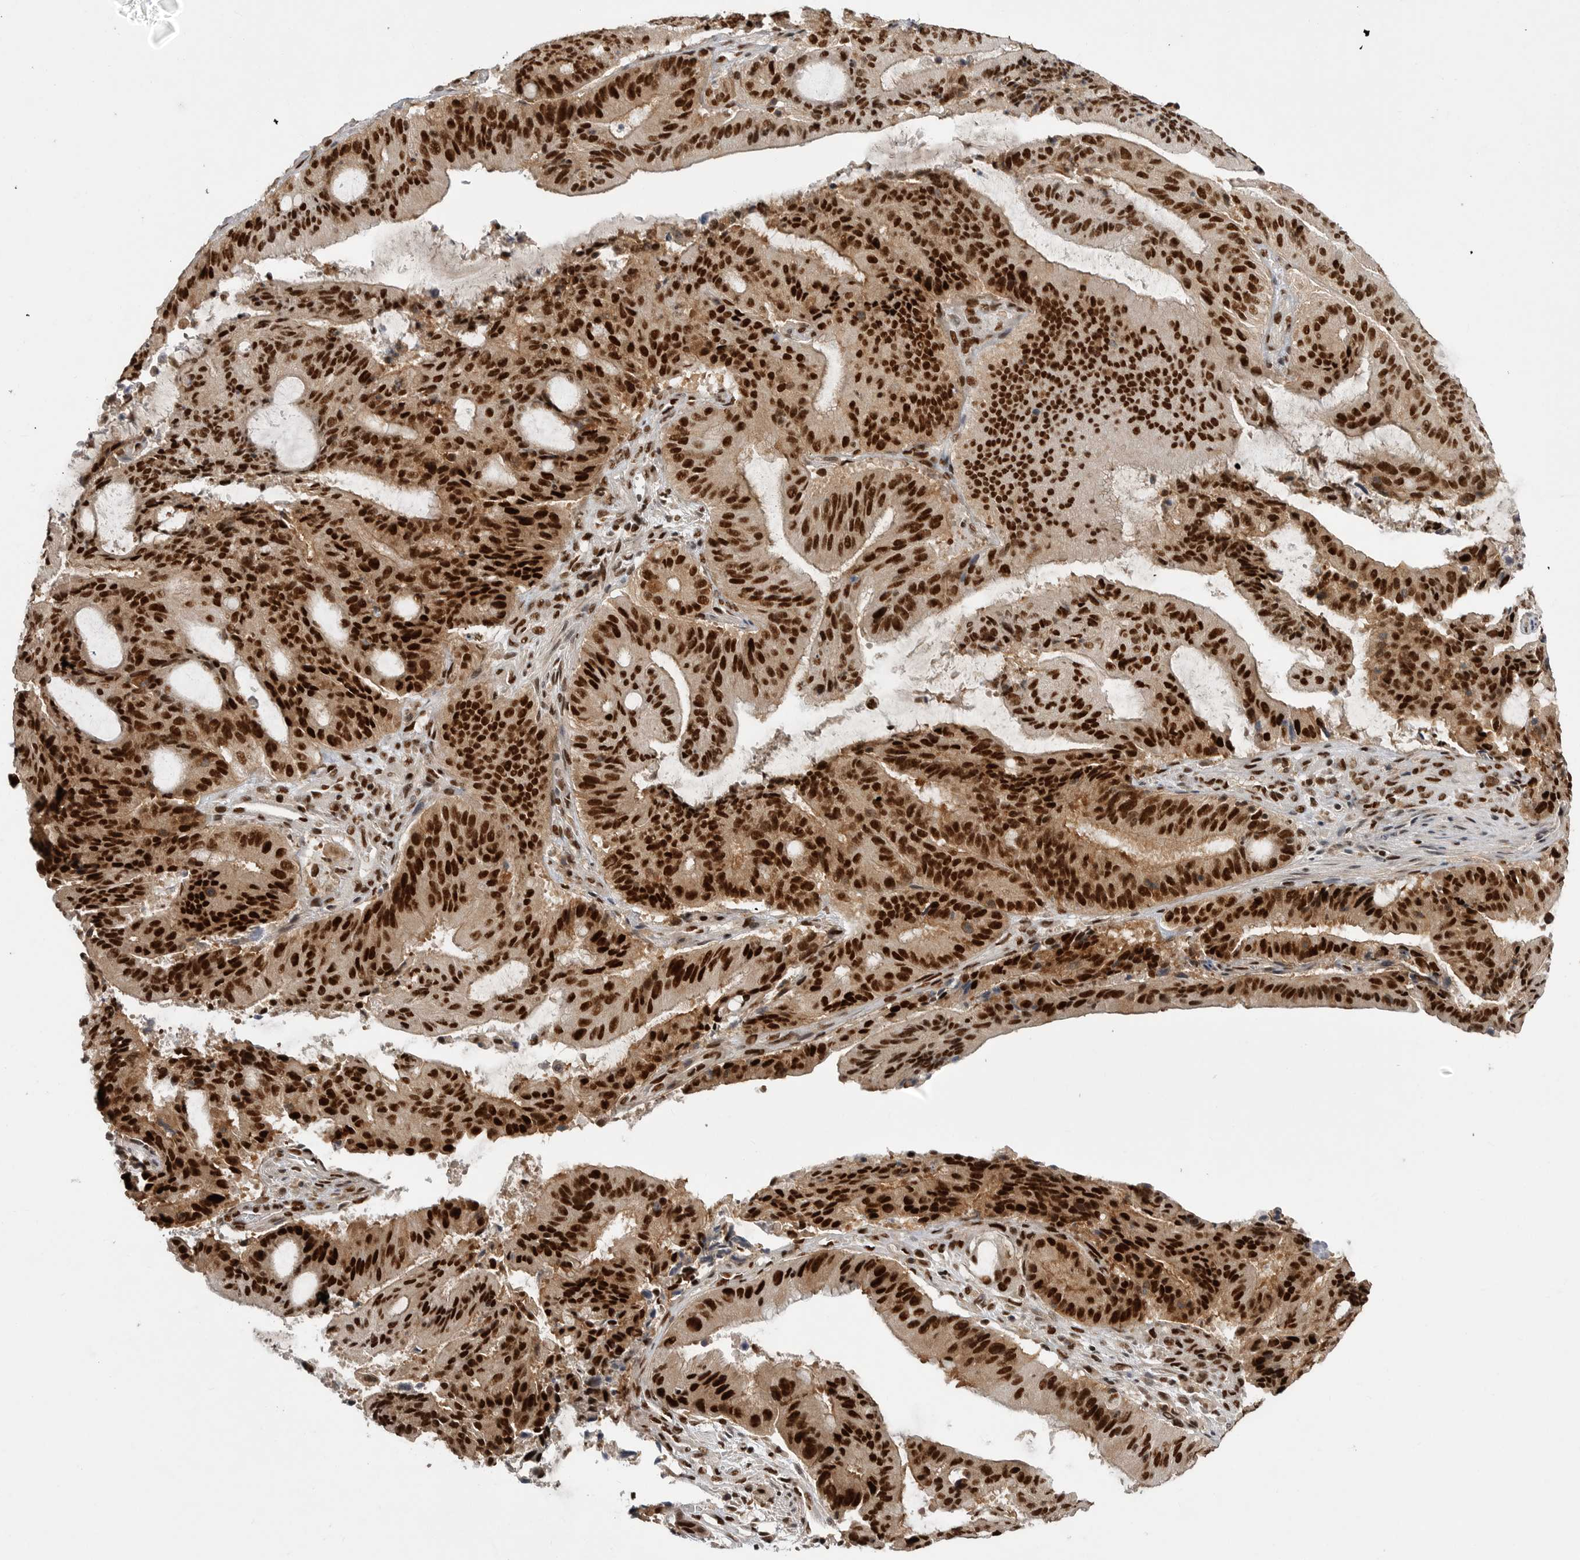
{"staining": {"intensity": "strong", "quantity": ">75%", "location": "cytoplasmic/membranous,nuclear"}, "tissue": "liver cancer", "cell_type": "Tumor cells", "image_type": "cancer", "snomed": [{"axis": "morphology", "description": "Normal tissue, NOS"}, {"axis": "morphology", "description": "Cholangiocarcinoma"}, {"axis": "topography", "description": "Liver"}, {"axis": "topography", "description": "Peripheral nerve tissue"}], "caption": "The histopathology image displays staining of liver cancer, revealing strong cytoplasmic/membranous and nuclear protein staining (brown color) within tumor cells. The staining is performed using DAB (3,3'-diaminobenzidine) brown chromogen to label protein expression. The nuclei are counter-stained blue using hematoxylin.", "gene": "PPP1R8", "patient": {"sex": "female", "age": 73}}